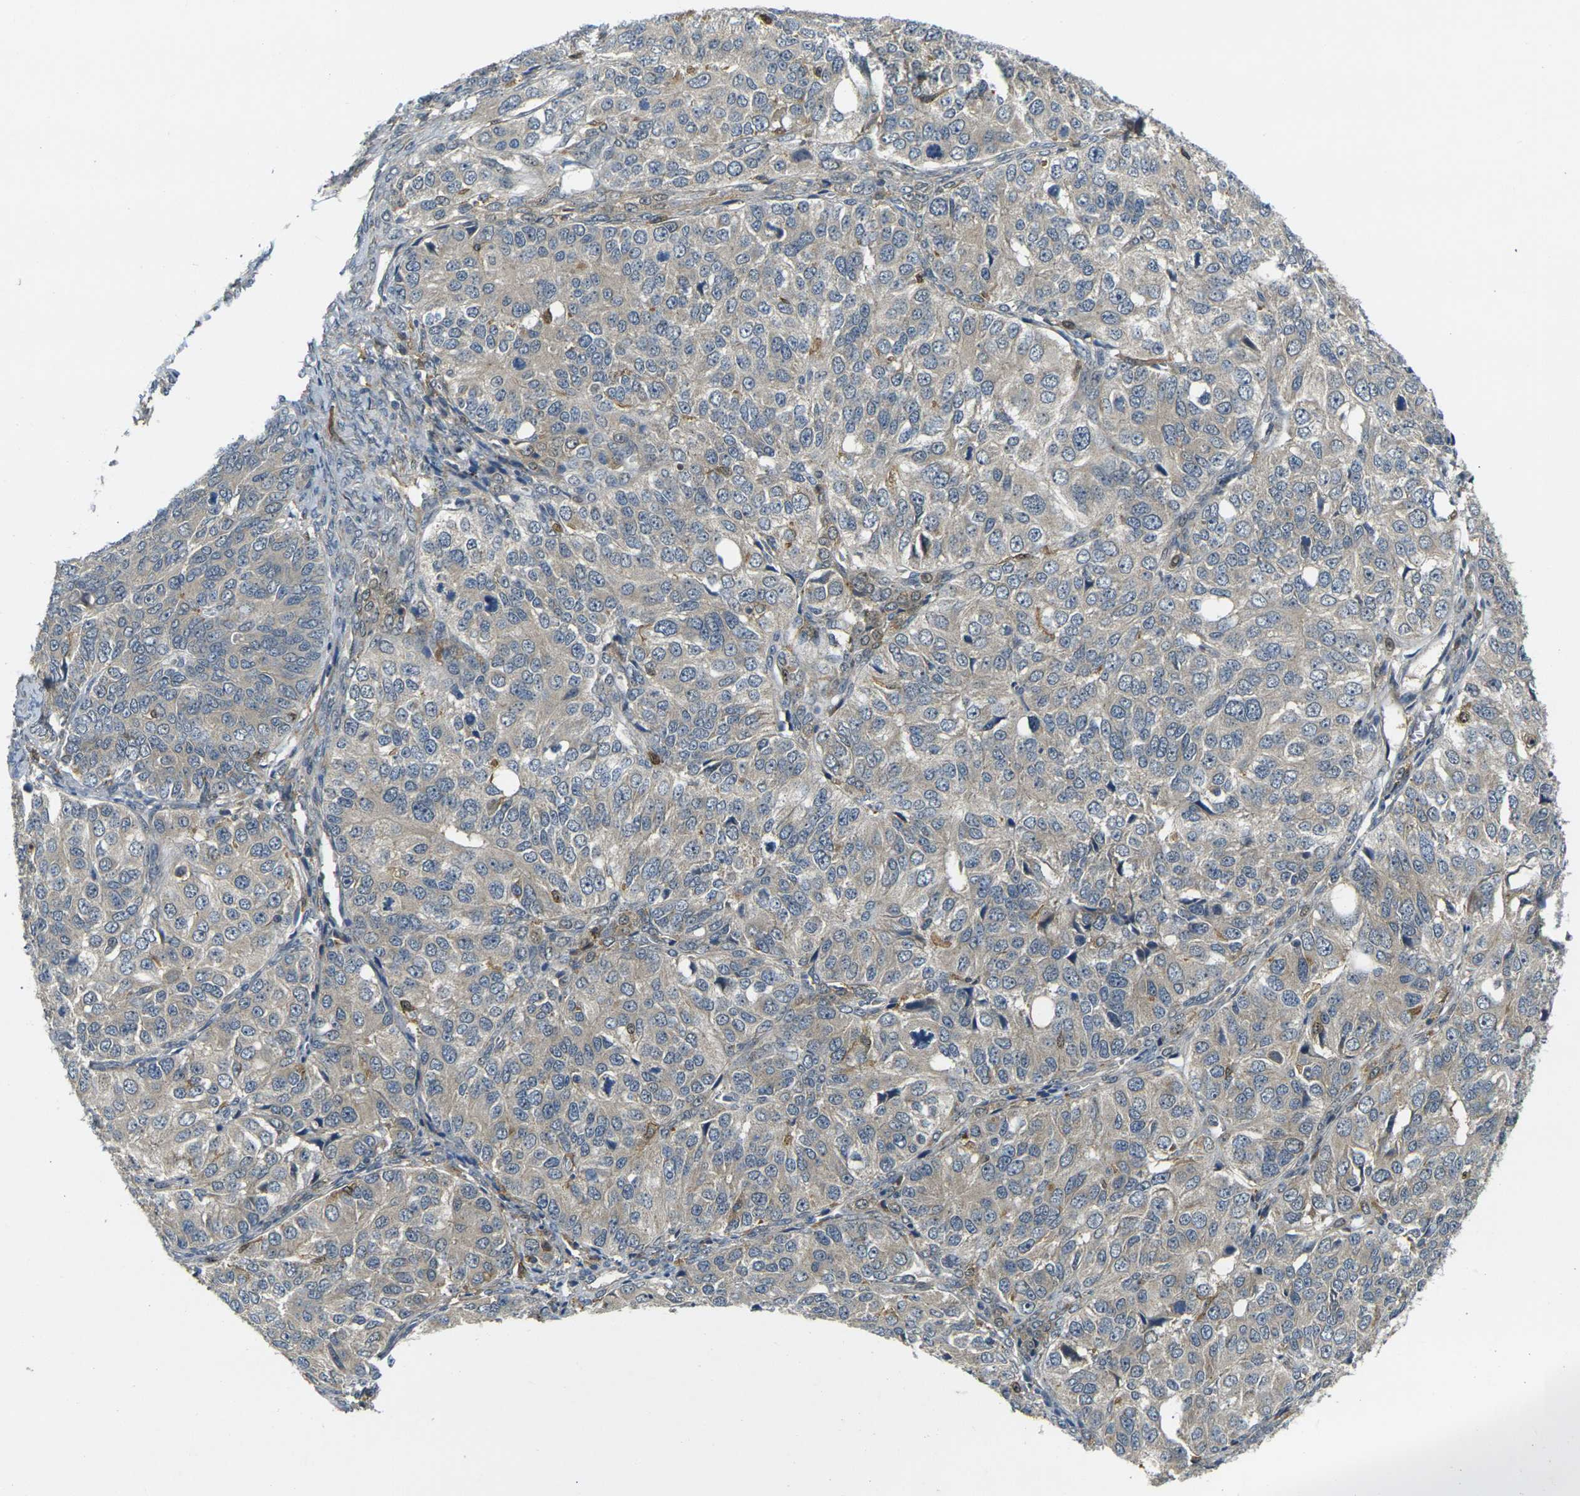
{"staining": {"intensity": "weak", "quantity": ">75%", "location": "cytoplasmic/membranous"}, "tissue": "ovarian cancer", "cell_type": "Tumor cells", "image_type": "cancer", "snomed": [{"axis": "morphology", "description": "Carcinoma, endometroid"}, {"axis": "topography", "description": "Ovary"}], "caption": "Tumor cells show low levels of weak cytoplasmic/membranous expression in approximately >75% of cells in ovarian cancer (endometroid carcinoma). (IHC, brightfield microscopy, high magnification).", "gene": "PIGL", "patient": {"sex": "female", "age": 51}}